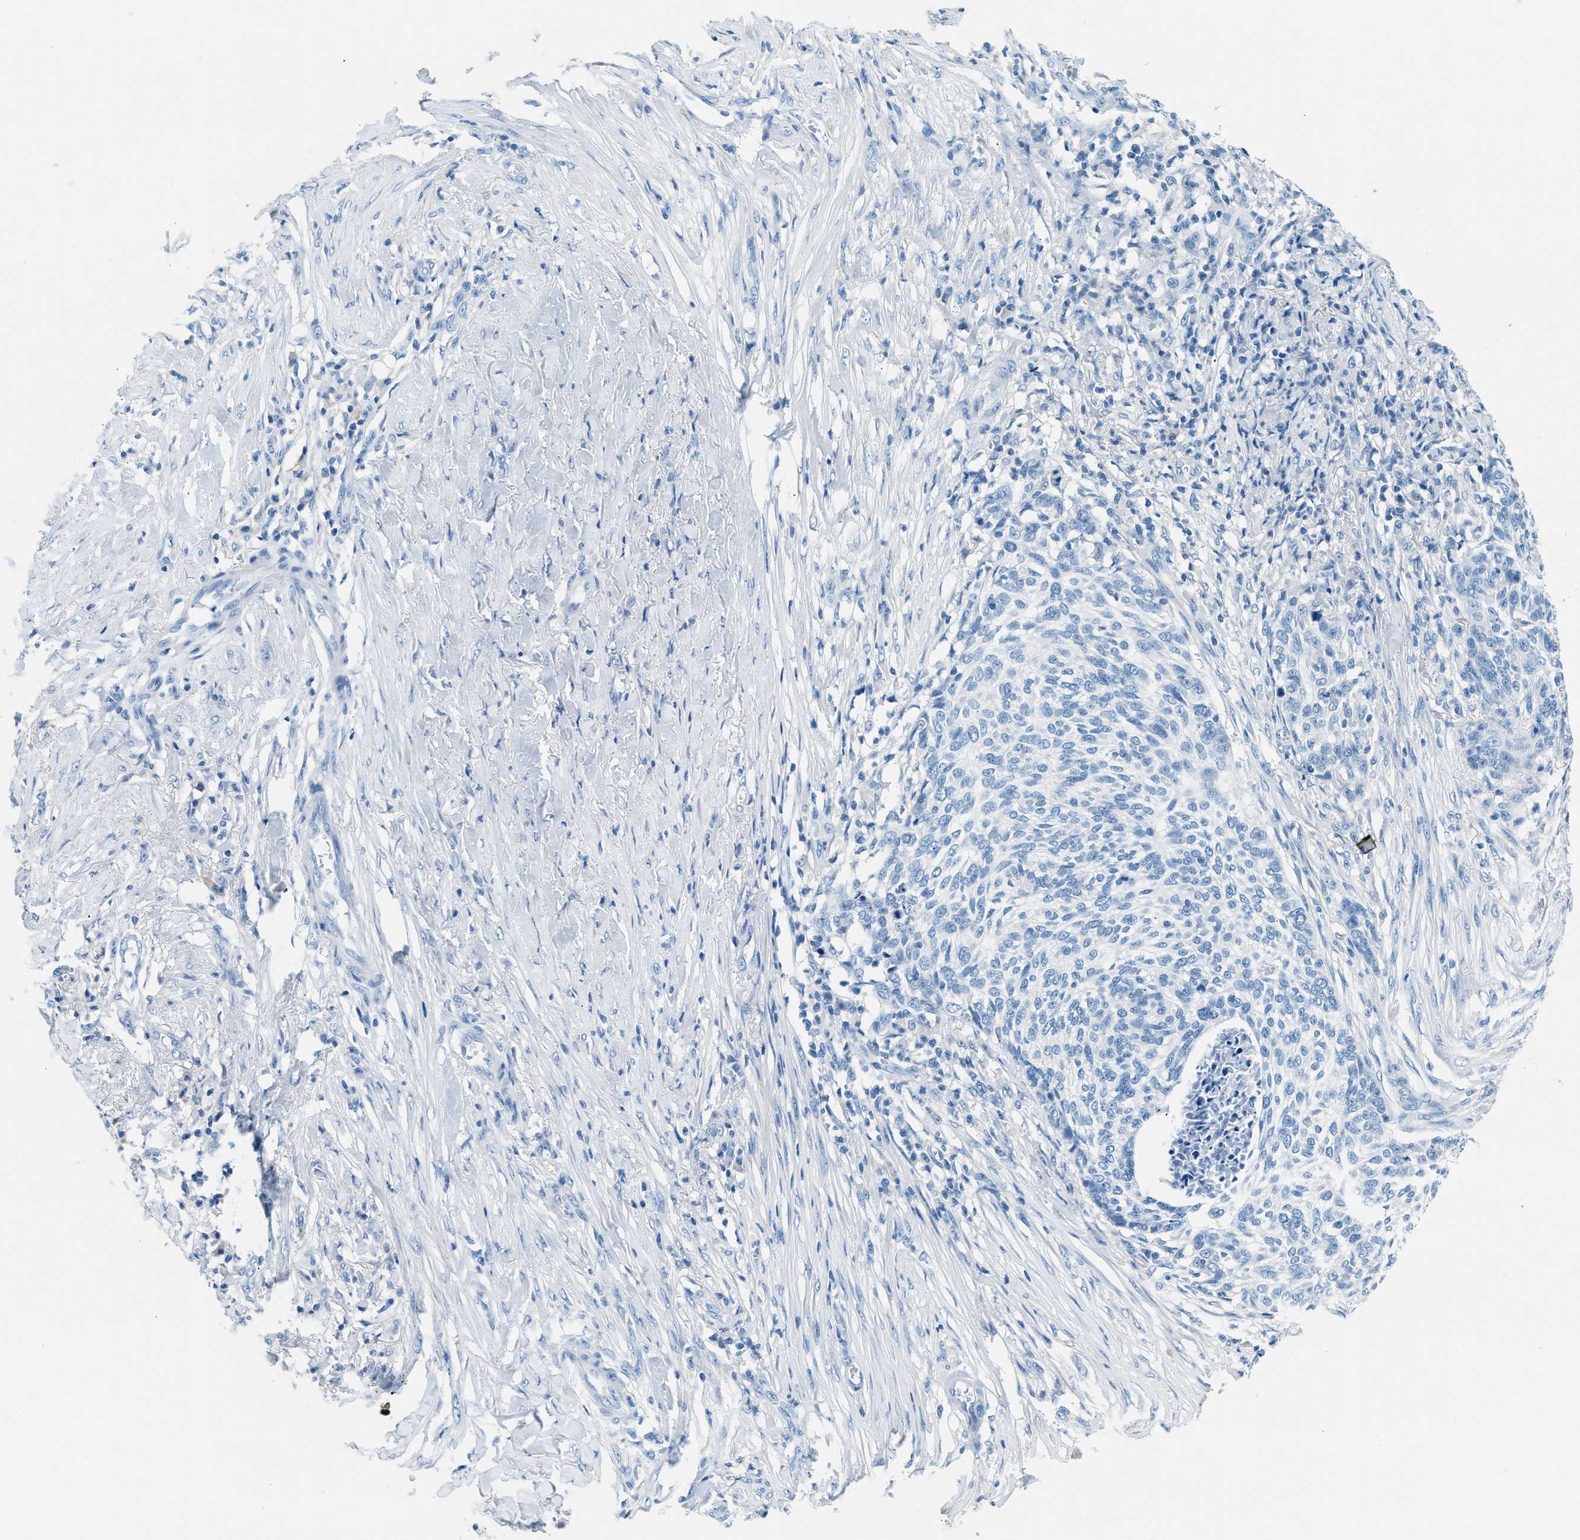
{"staining": {"intensity": "negative", "quantity": "none", "location": "none"}, "tissue": "skin cancer", "cell_type": "Tumor cells", "image_type": "cancer", "snomed": [{"axis": "morphology", "description": "Basal cell carcinoma"}, {"axis": "topography", "description": "Skin"}], "caption": "Human basal cell carcinoma (skin) stained for a protein using immunohistochemistry reveals no positivity in tumor cells.", "gene": "CLDN18", "patient": {"sex": "male", "age": 85}}